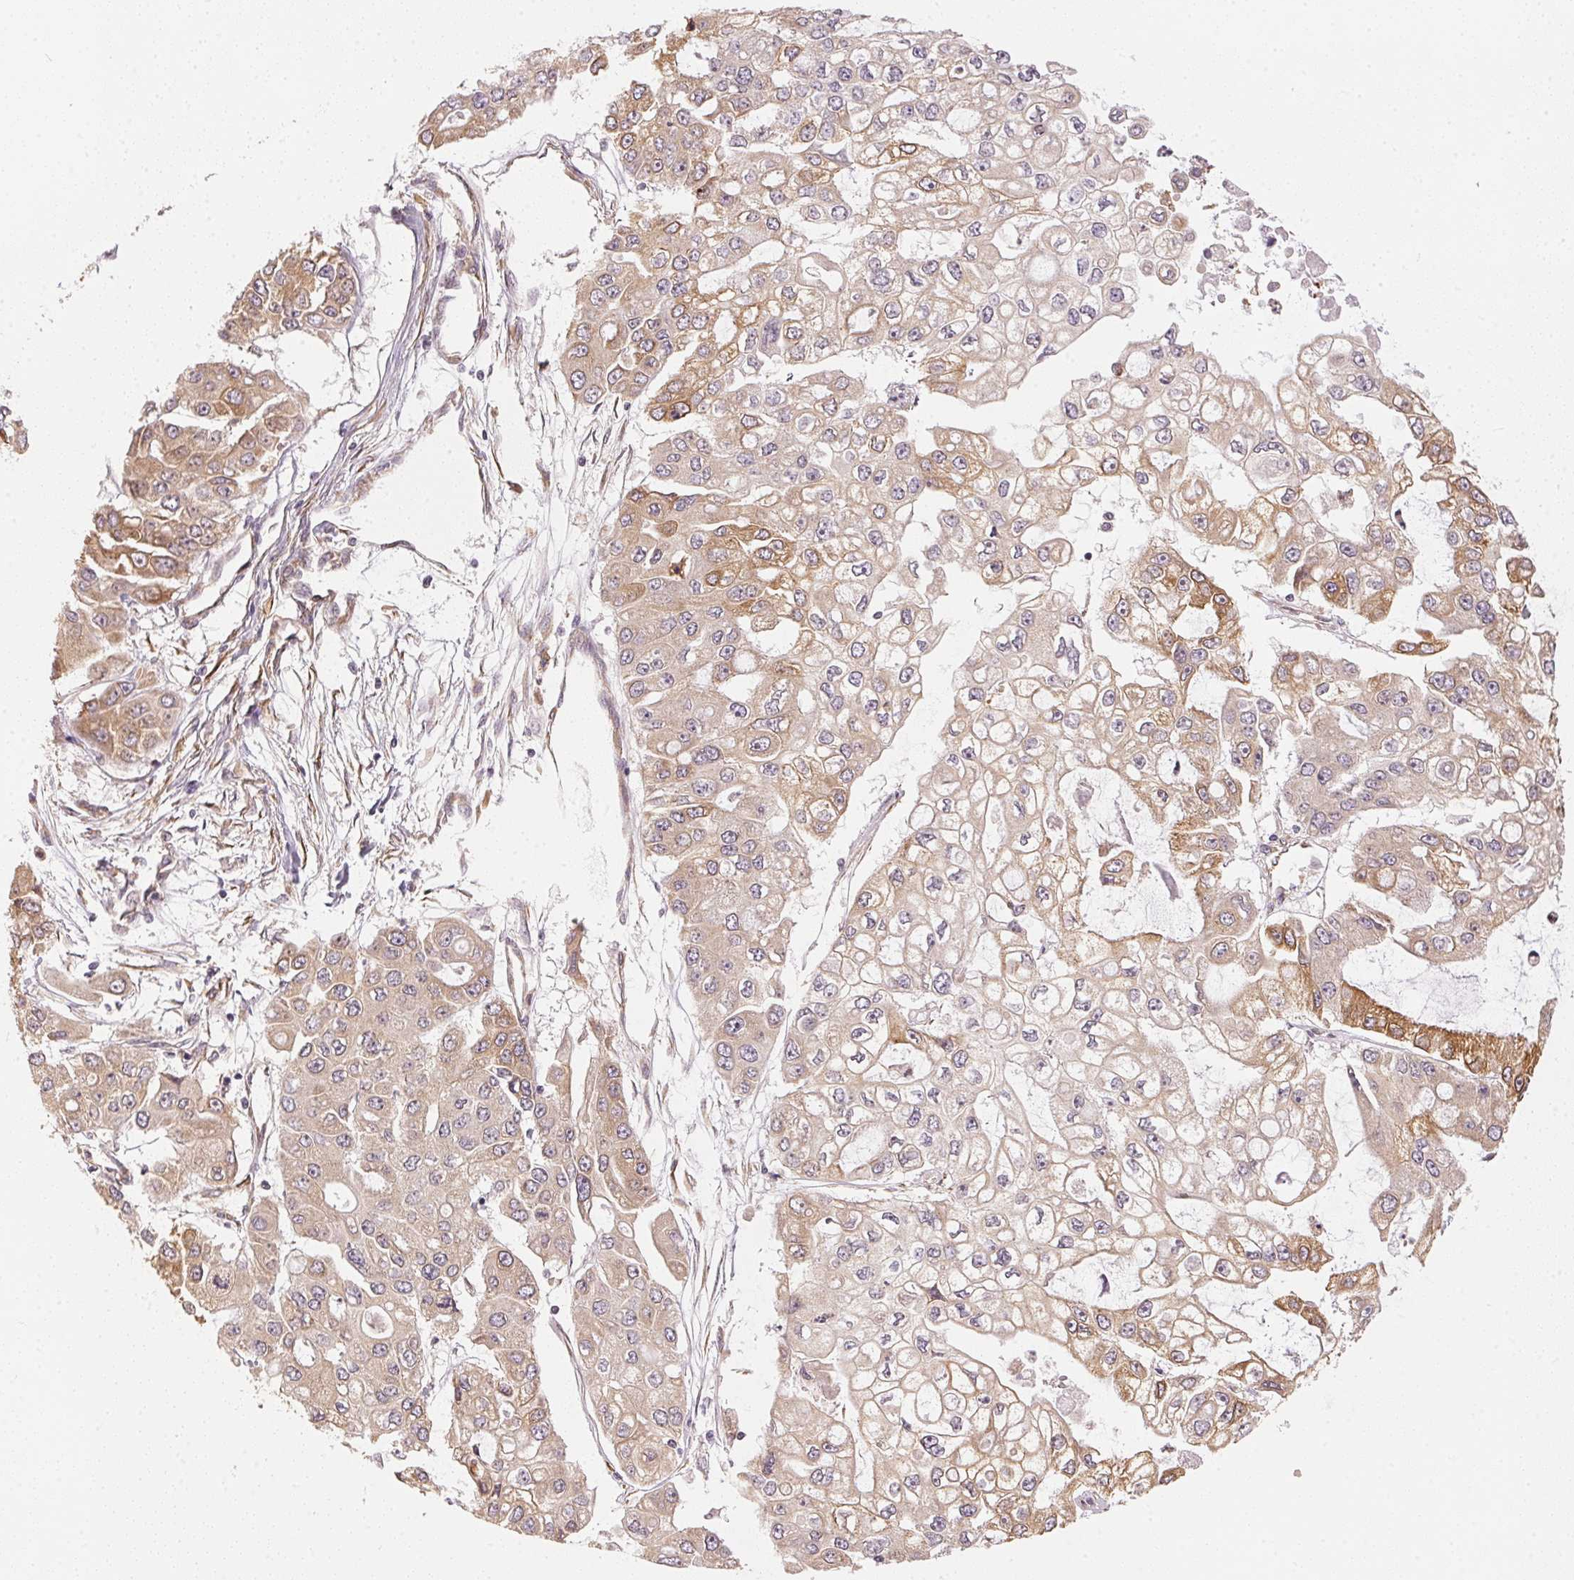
{"staining": {"intensity": "moderate", "quantity": "25%-75%", "location": "cytoplasmic/membranous"}, "tissue": "ovarian cancer", "cell_type": "Tumor cells", "image_type": "cancer", "snomed": [{"axis": "morphology", "description": "Cystadenocarcinoma, serous, NOS"}, {"axis": "topography", "description": "Ovary"}], "caption": "Ovarian serous cystadenocarcinoma tissue demonstrates moderate cytoplasmic/membranous positivity in about 25%-75% of tumor cells (DAB IHC with brightfield microscopy, high magnification).", "gene": "STRN4", "patient": {"sex": "female", "age": 56}}